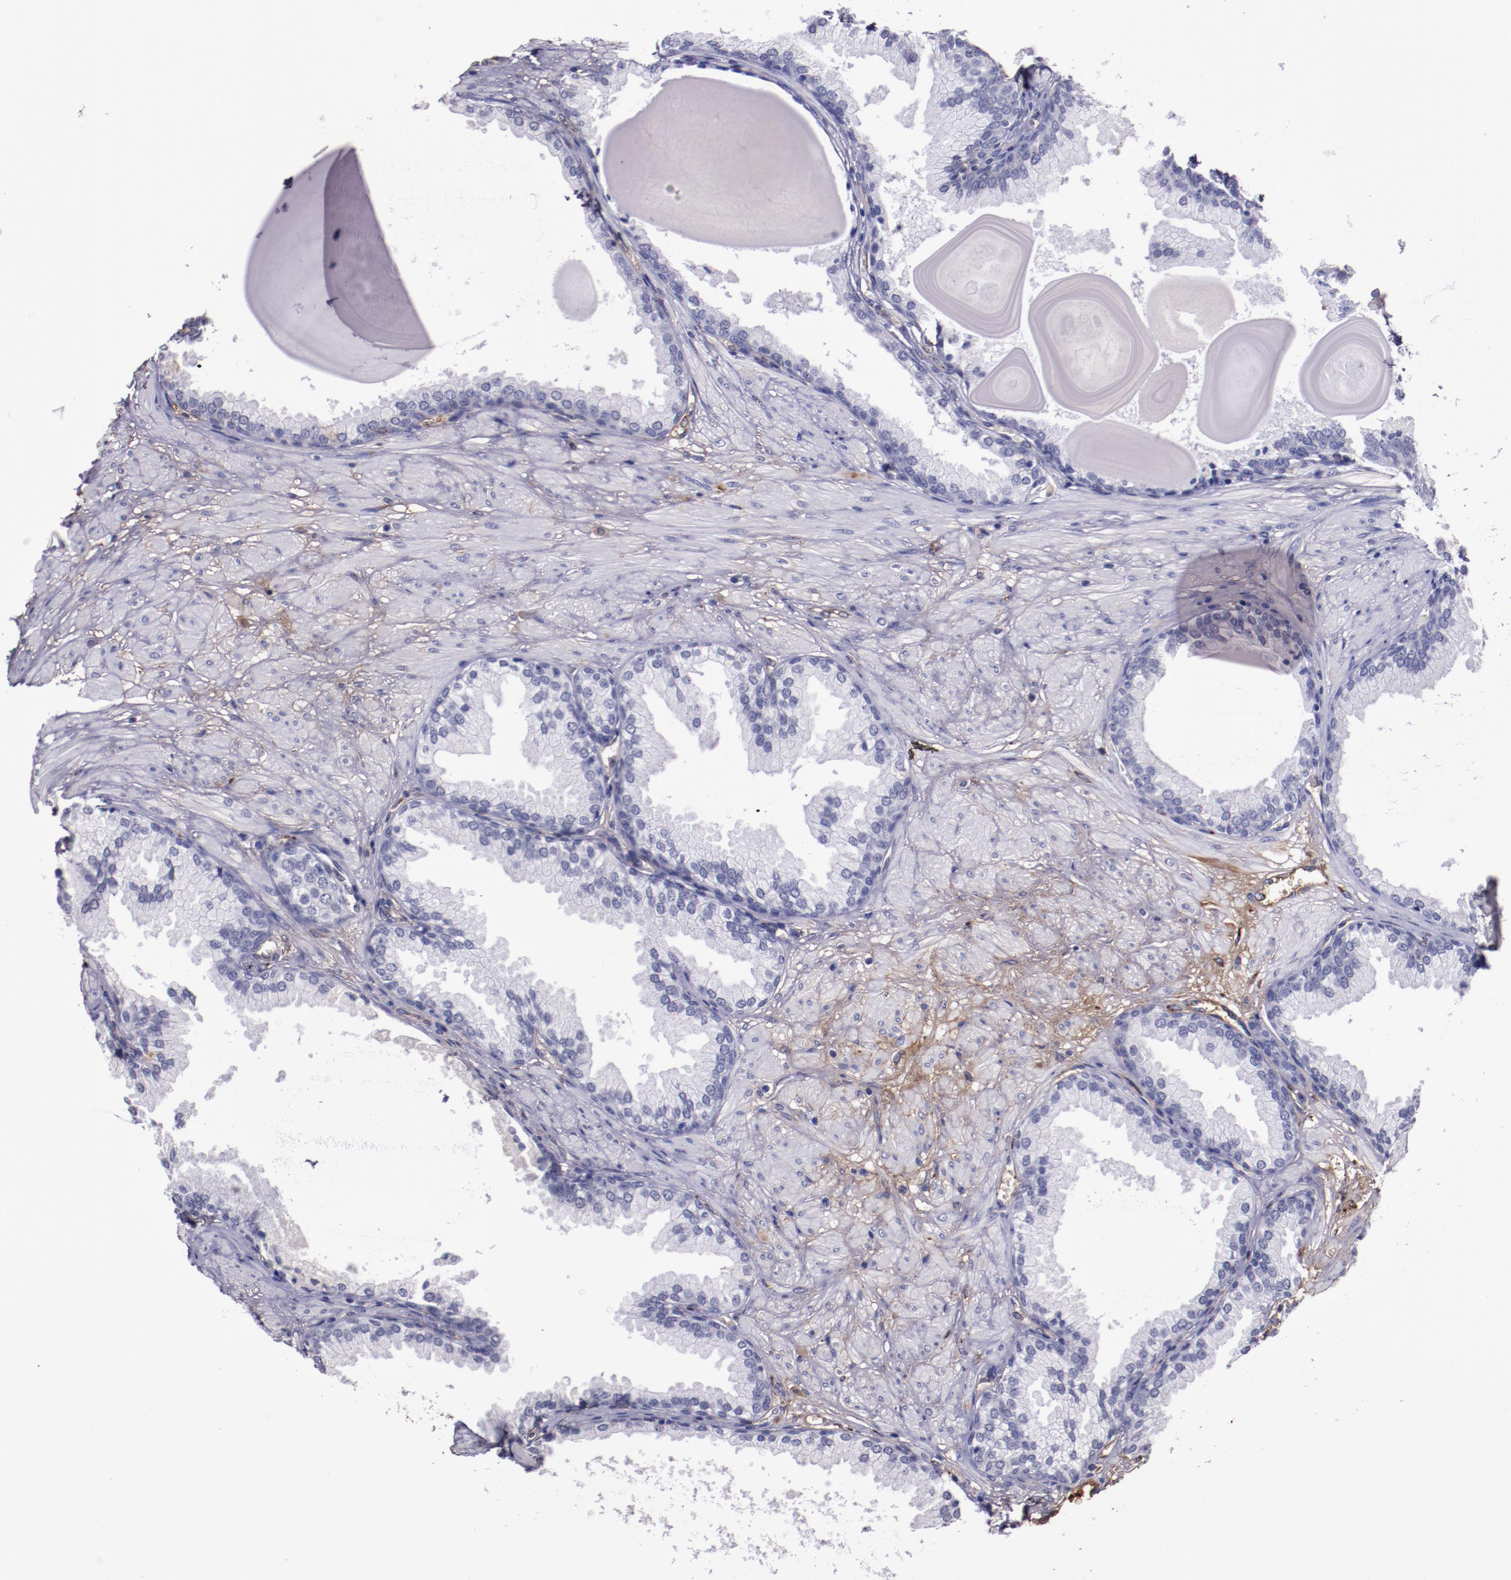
{"staining": {"intensity": "moderate", "quantity": "25%-75%", "location": "cytoplasmic/membranous"}, "tissue": "prostate", "cell_type": "Glandular cells", "image_type": "normal", "snomed": [{"axis": "morphology", "description": "Normal tissue, NOS"}, {"axis": "topography", "description": "Prostate"}], "caption": "An immunohistochemistry (IHC) histopathology image of normal tissue is shown. Protein staining in brown labels moderate cytoplasmic/membranous positivity in prostate within glandular cells.", "gene": "A2M", "patient": {"sex": "male", "age": 51}}